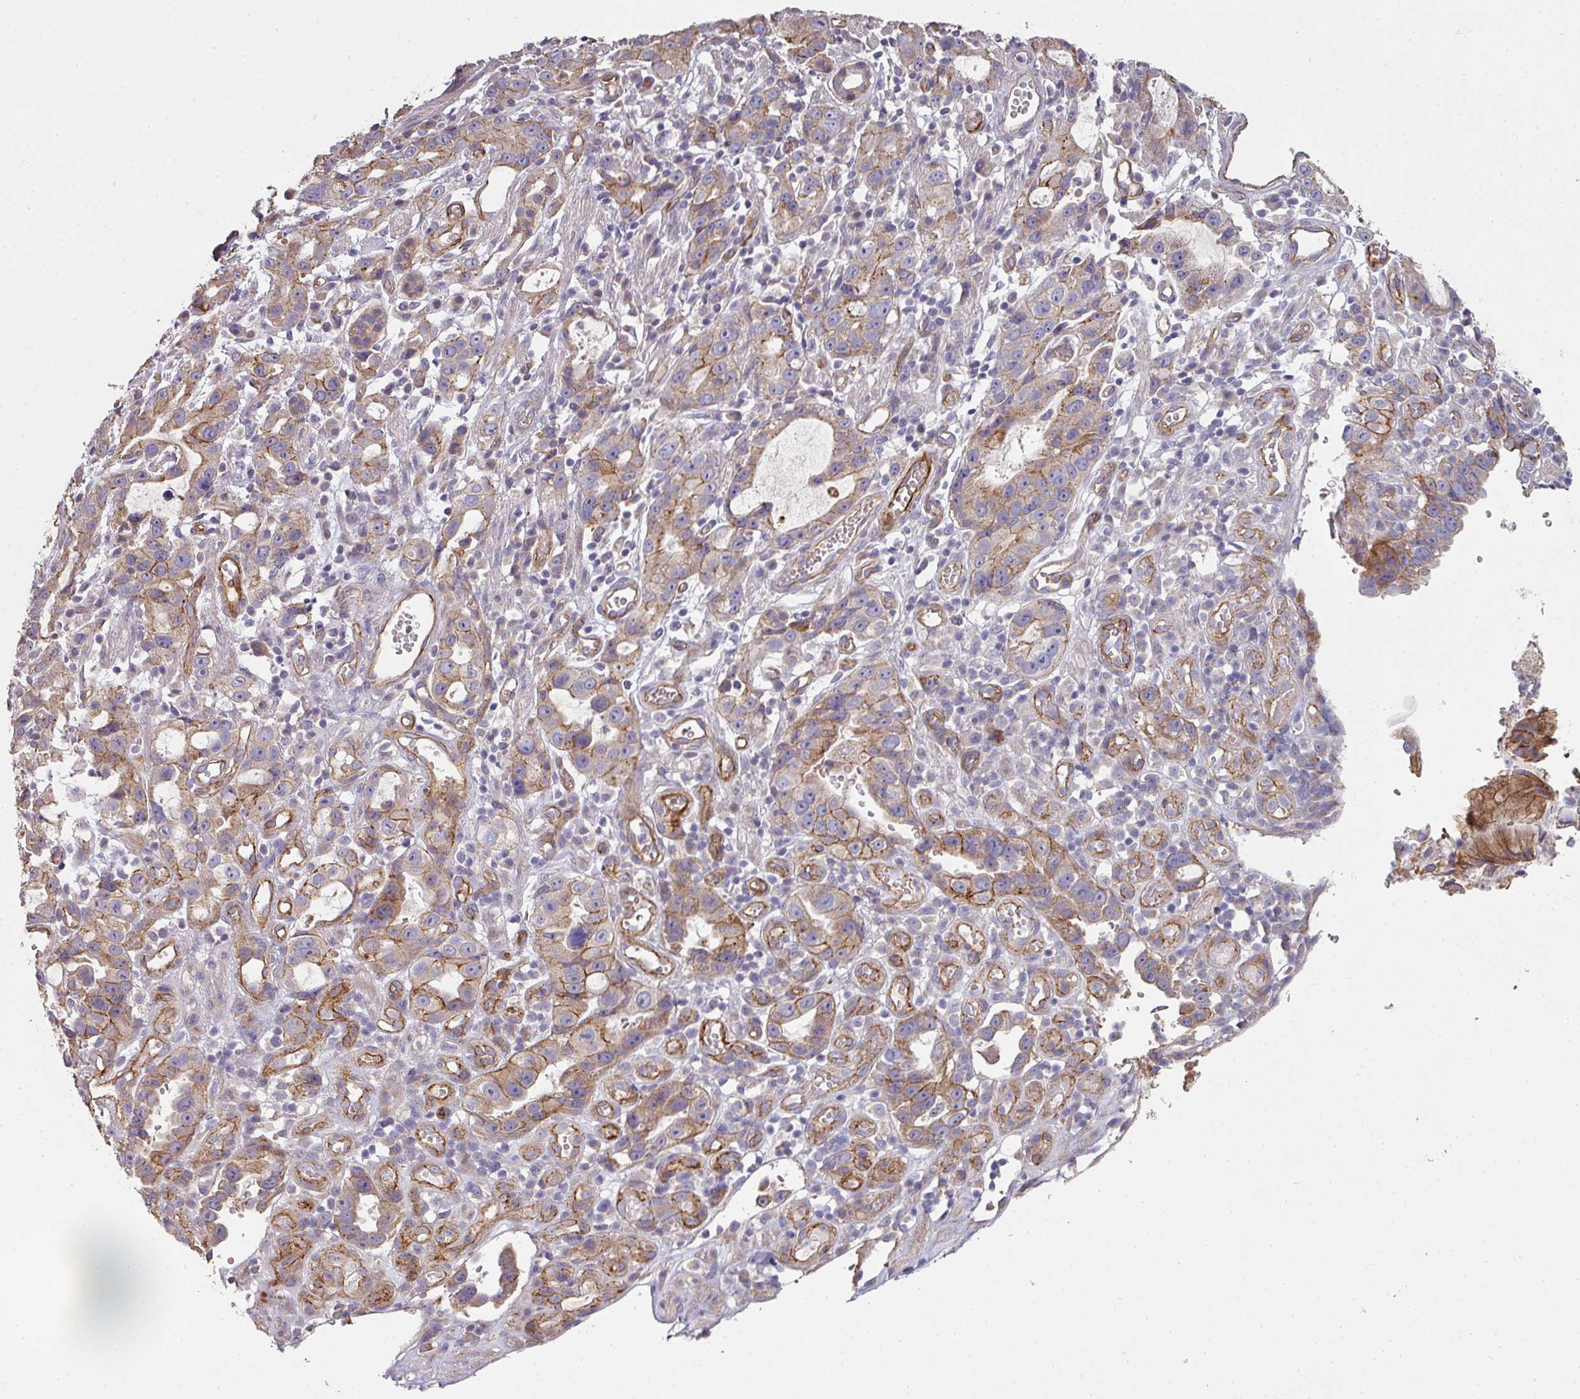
{"staining": {"intensity": "moderate", "quantity": "25%-75%", "location": "cytoplasmic/membranous"}, "tissue": "stomach cancer", "cell_type": "Tumor cells", "image_type": "cancer", "snomed": [{"axis": "morphology", "description": "Adenocarcinoma, NOS"}, {"axis": "topography", "description": "Stomach"}], "caption": "Immunohistochemistry image of neoplastic tissue: human adenocarcinoma (stomach) stained using IHC displays medium levels of moderate protein expression localized specifically in the cytoplasmic/membranous of tumor cells, appearing as a cytoplasmic/membranous brown color.", "gene": "PCDH1", "patient": {"sex": "male", "age": 55}}